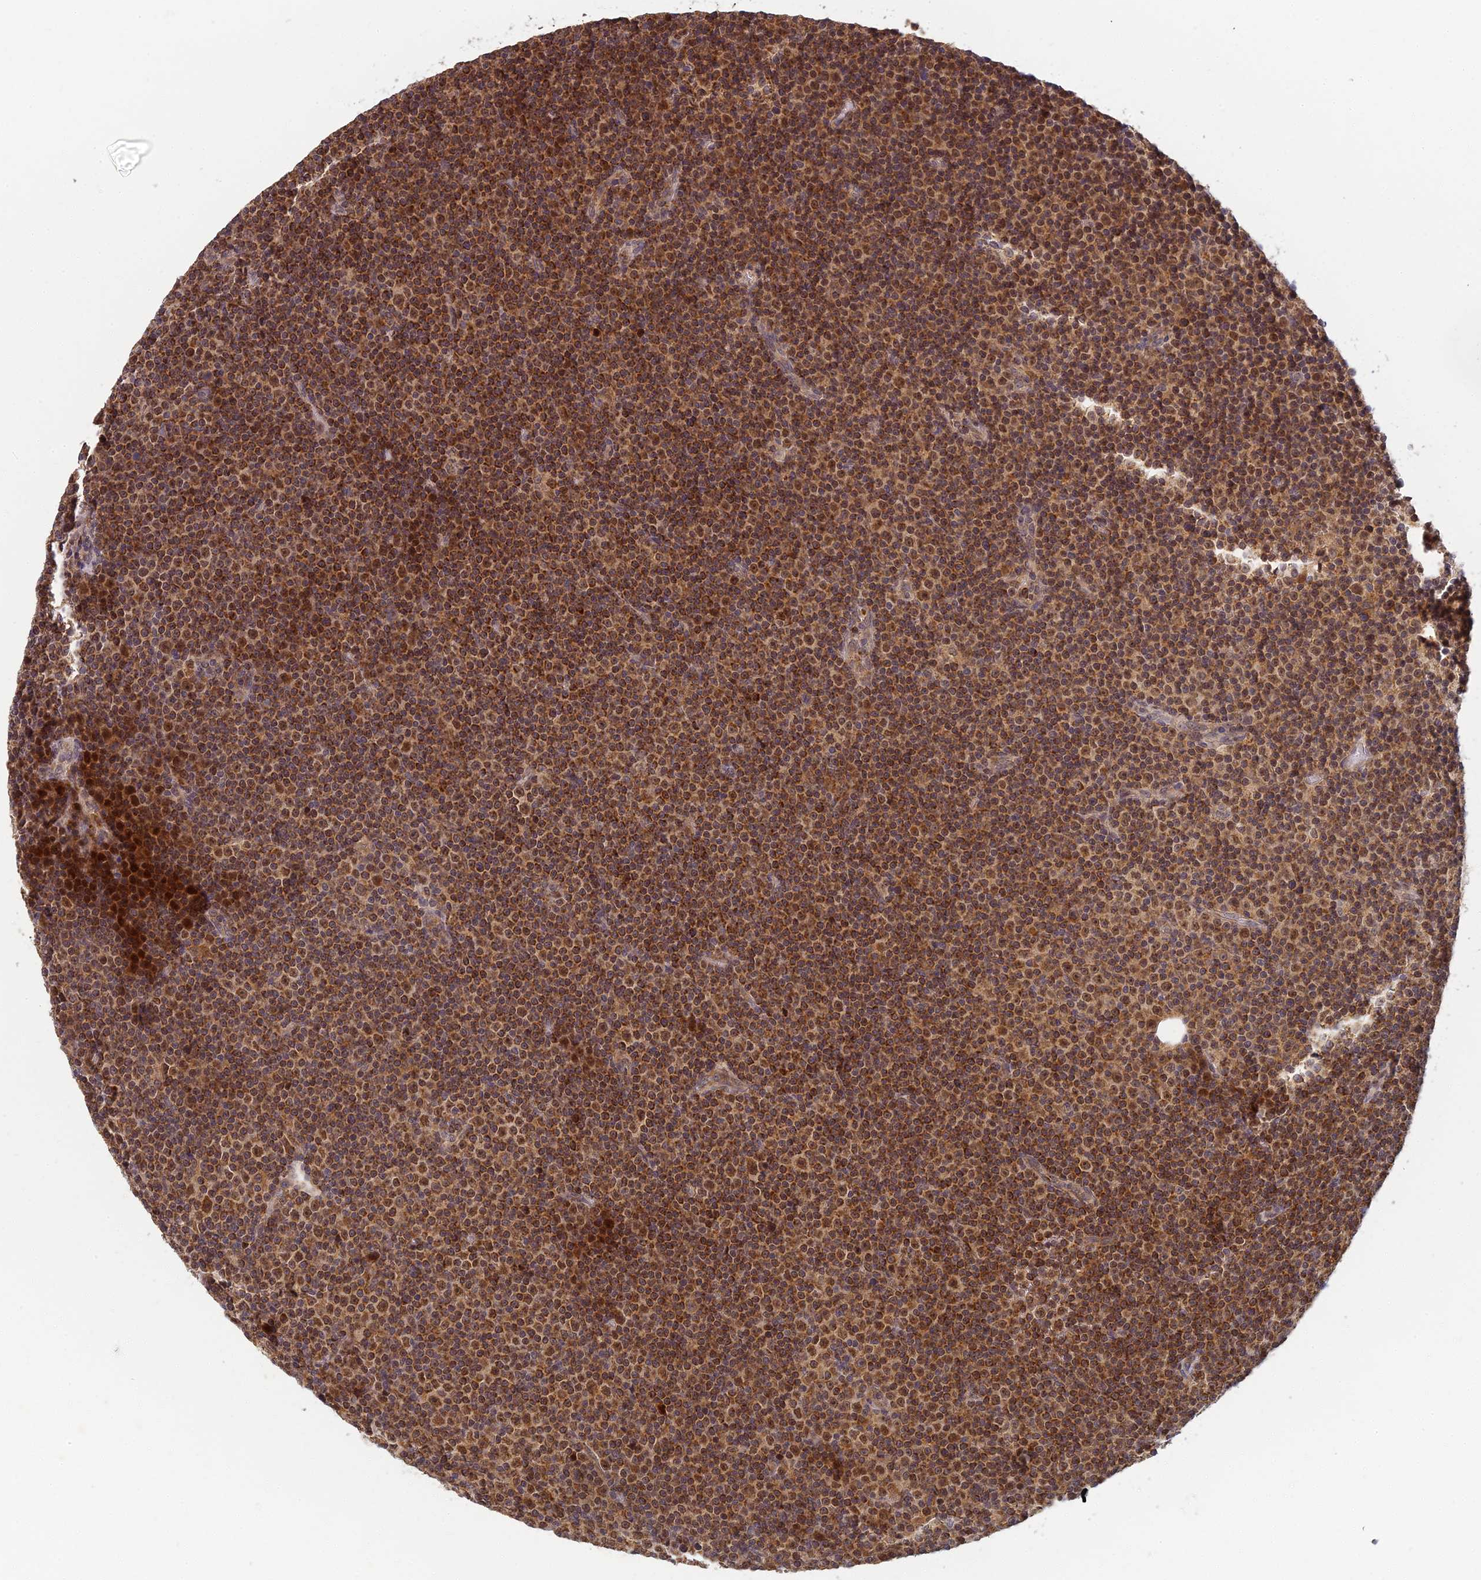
{"staining": {"intensity": "moderate", "quantity": ">75%", "location": "cytoplasmic/membranous"}, "tissue": "lymphoma", "cell_type": "Tumor cells", "image_type": "cancer", "snomed": [{"axis": "morphology", "description": "Malignant lymphoma, non-Hodgkin's type, Low grade"}, {"axis": "topography", "description": "Lymph node"}], "caption": "Moderate cytoplasmic/membranous staining is appreciated in about >75% of tumor cells in low-grade malignant lymphoma, non-Hodgkin's type. Using DAB (brown) and hematoxylin (blue) stains, captured at high magnification using brightfield microscopy.", "gene": "RGL3", "patient": {"sex": "female", "age": 67}}